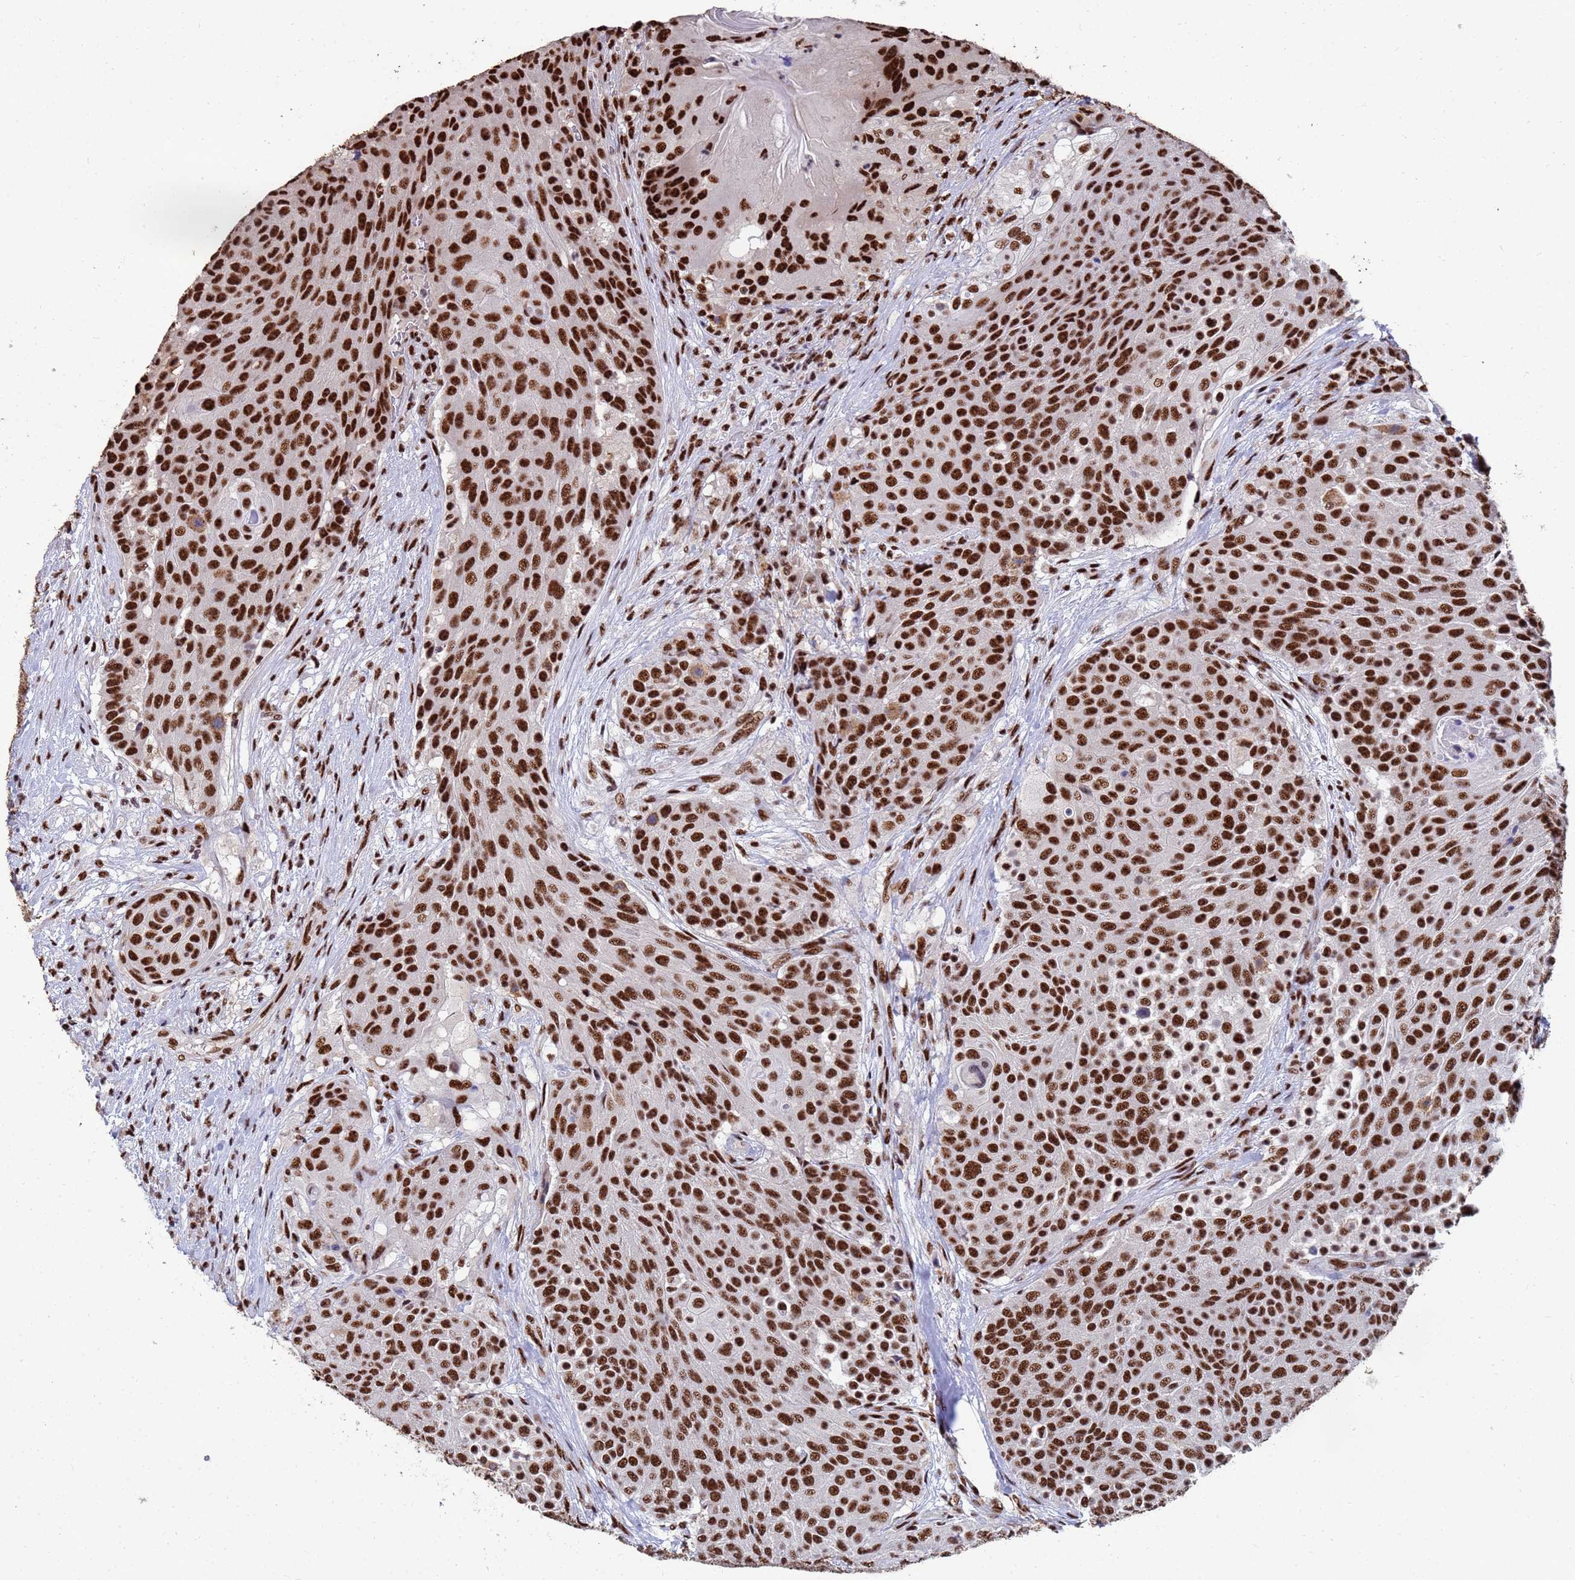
{"staining": {"intensity": "strong", "quantity": ">75%", "location": "nuclear"}, "tissue": "urothelial cancer", "cell_type": "Tumor cells", "image_type": "cancer", "snomed": [{"axis": "morphology", "description": "Urothelial carcinoma, High grade"}, {"axis": "topography", "description": "Urinary bladder"}], "caption": "Urothelial cancer stained for a protein (brown) reveals strong nuclear positive expression in approximately >75% of tumor cells.", "gene": "SF3B2", "patient": {"sex": "female", "age": 63}}